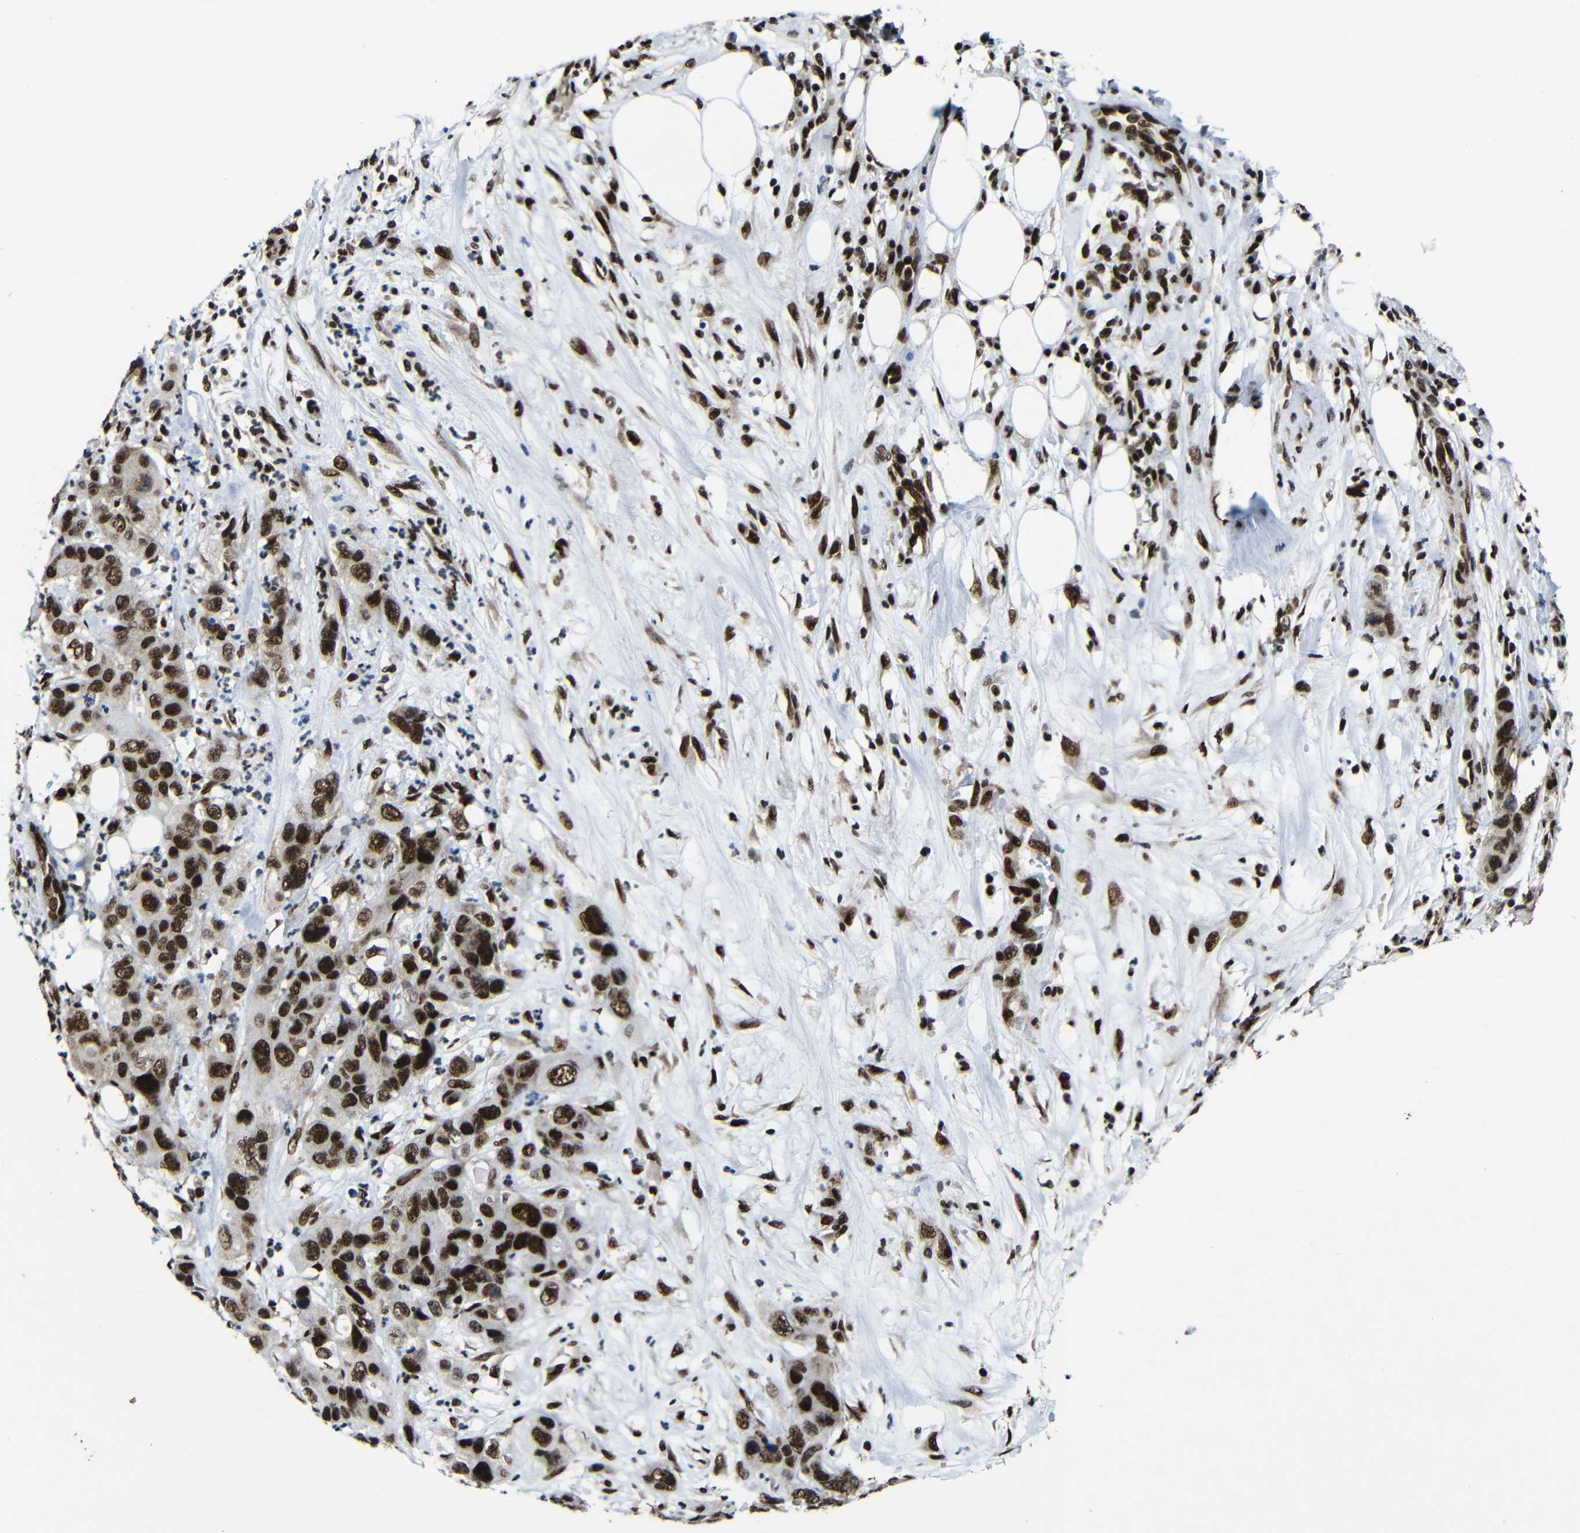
{"staining": {"intensity": "strong", "quantity": ">75%", "location": "nuclear"}, "tissue": "pancreatic cancer", "cell_type": "Tumor cells", "image_type": "cancer", "snomed": [{"axis": "morphology", "description": "Adenocarcinoma, NOS"}, {"axis": "topography", "description": "Pancreas"}], "caption": "Human pancreatic cancer (adenocarcinoma) stained with a brown dye demonstrates strong nuclear positive positivity in approximately >75% of tumor cells.", "gene": "PTBP1", "patient": {"sex": "female", "age": 71}}